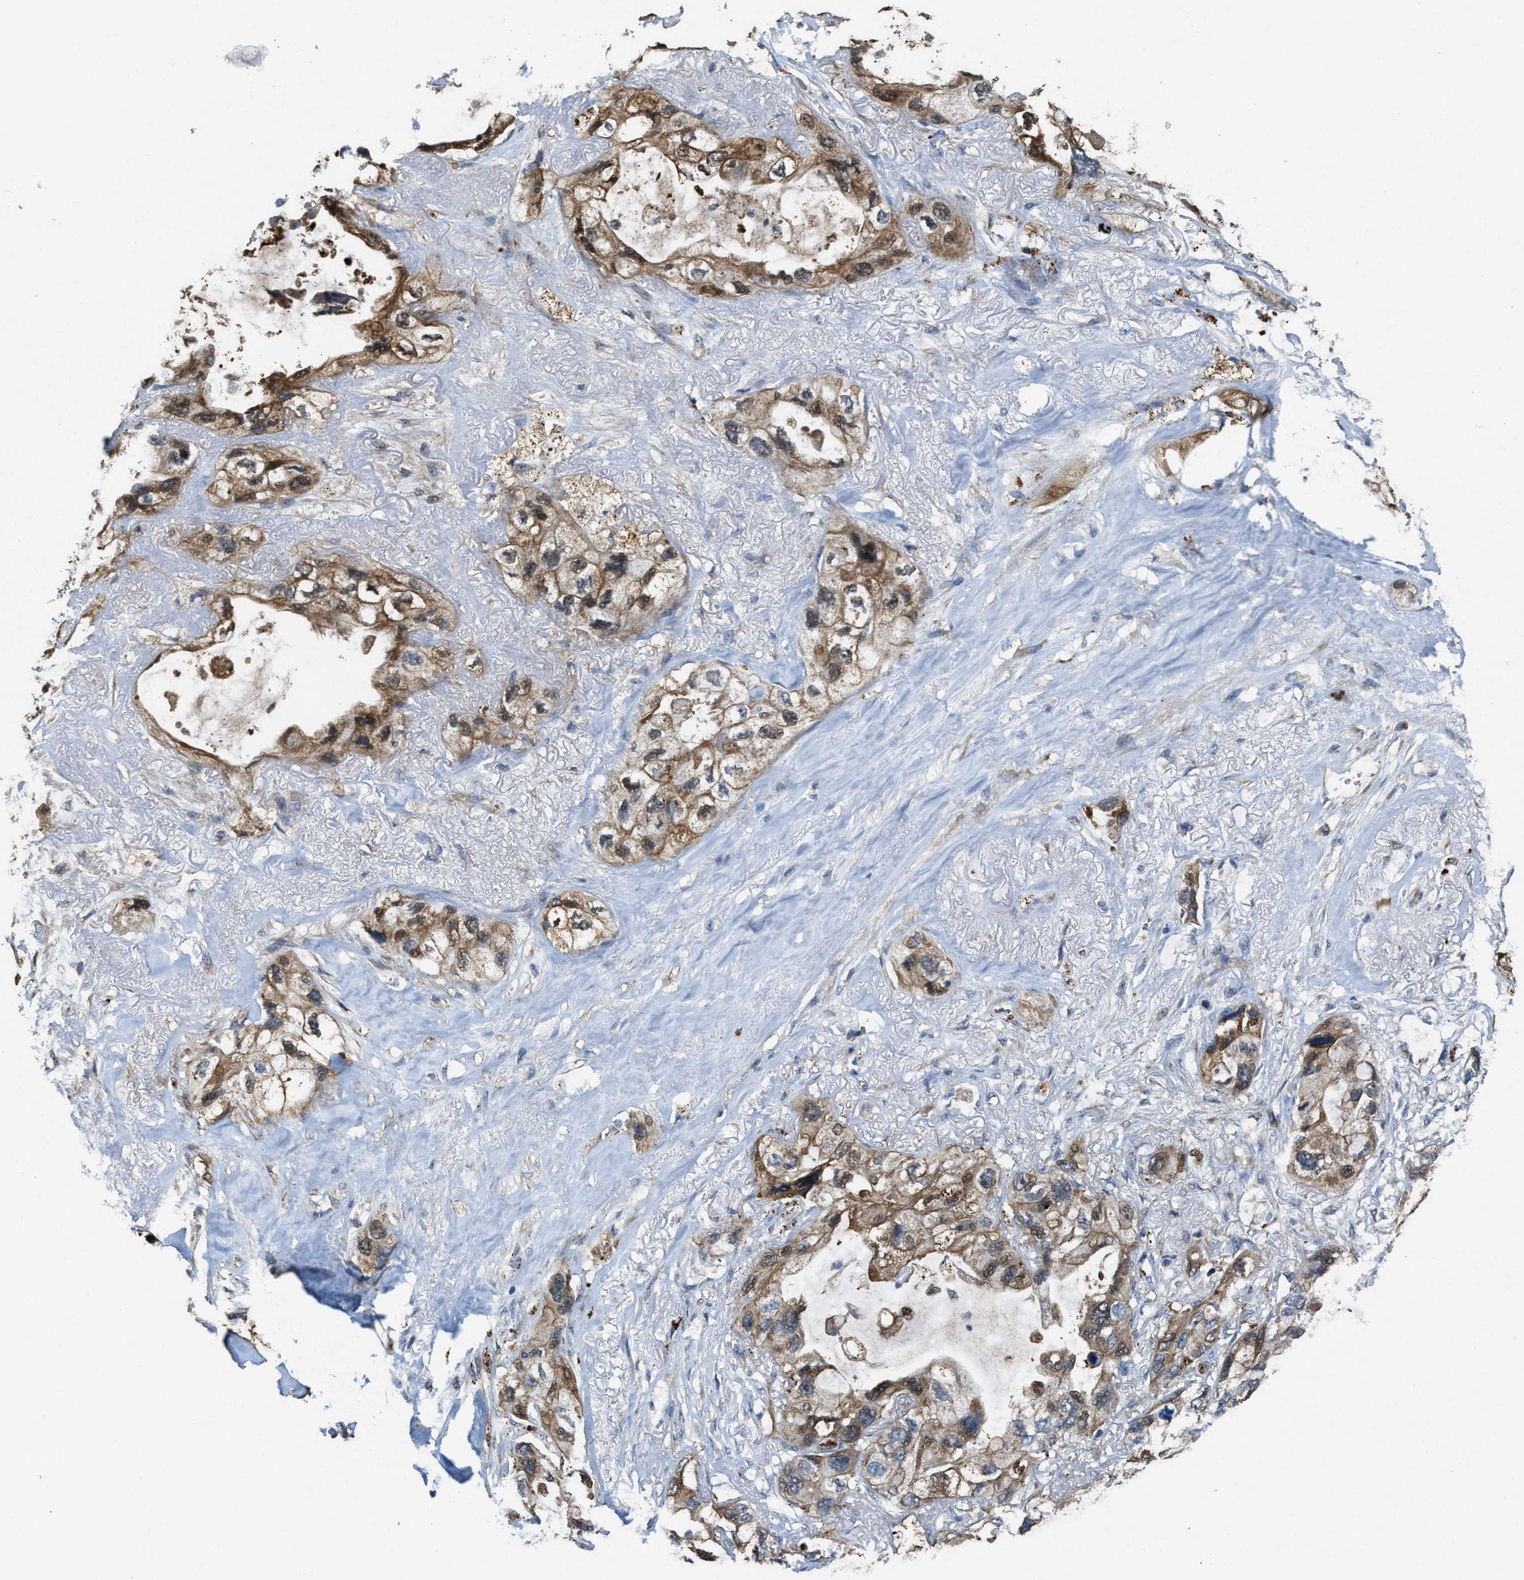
{"staining": {"intensity": "moderate", "quantity": ">75%", "location": "cytoplasmic/membranous"}, "tissue": "lung cancer", "cell_type": "Tumor cells", "image_type": "cancer", "snomed": [{"axis": "morphology", "description": "Squamous cell carcinoma, NOS"}, {"axis": "topography", "description": "Lung"}], "caption": "IHC of human lung cancer (squamous cell carcinoma) displays medium levels of moderate cytoplasmic/membranous staining in about >75% of tumor cells.", "gene": "ASS1", "patient": {"sex": "female", "age": 73}}